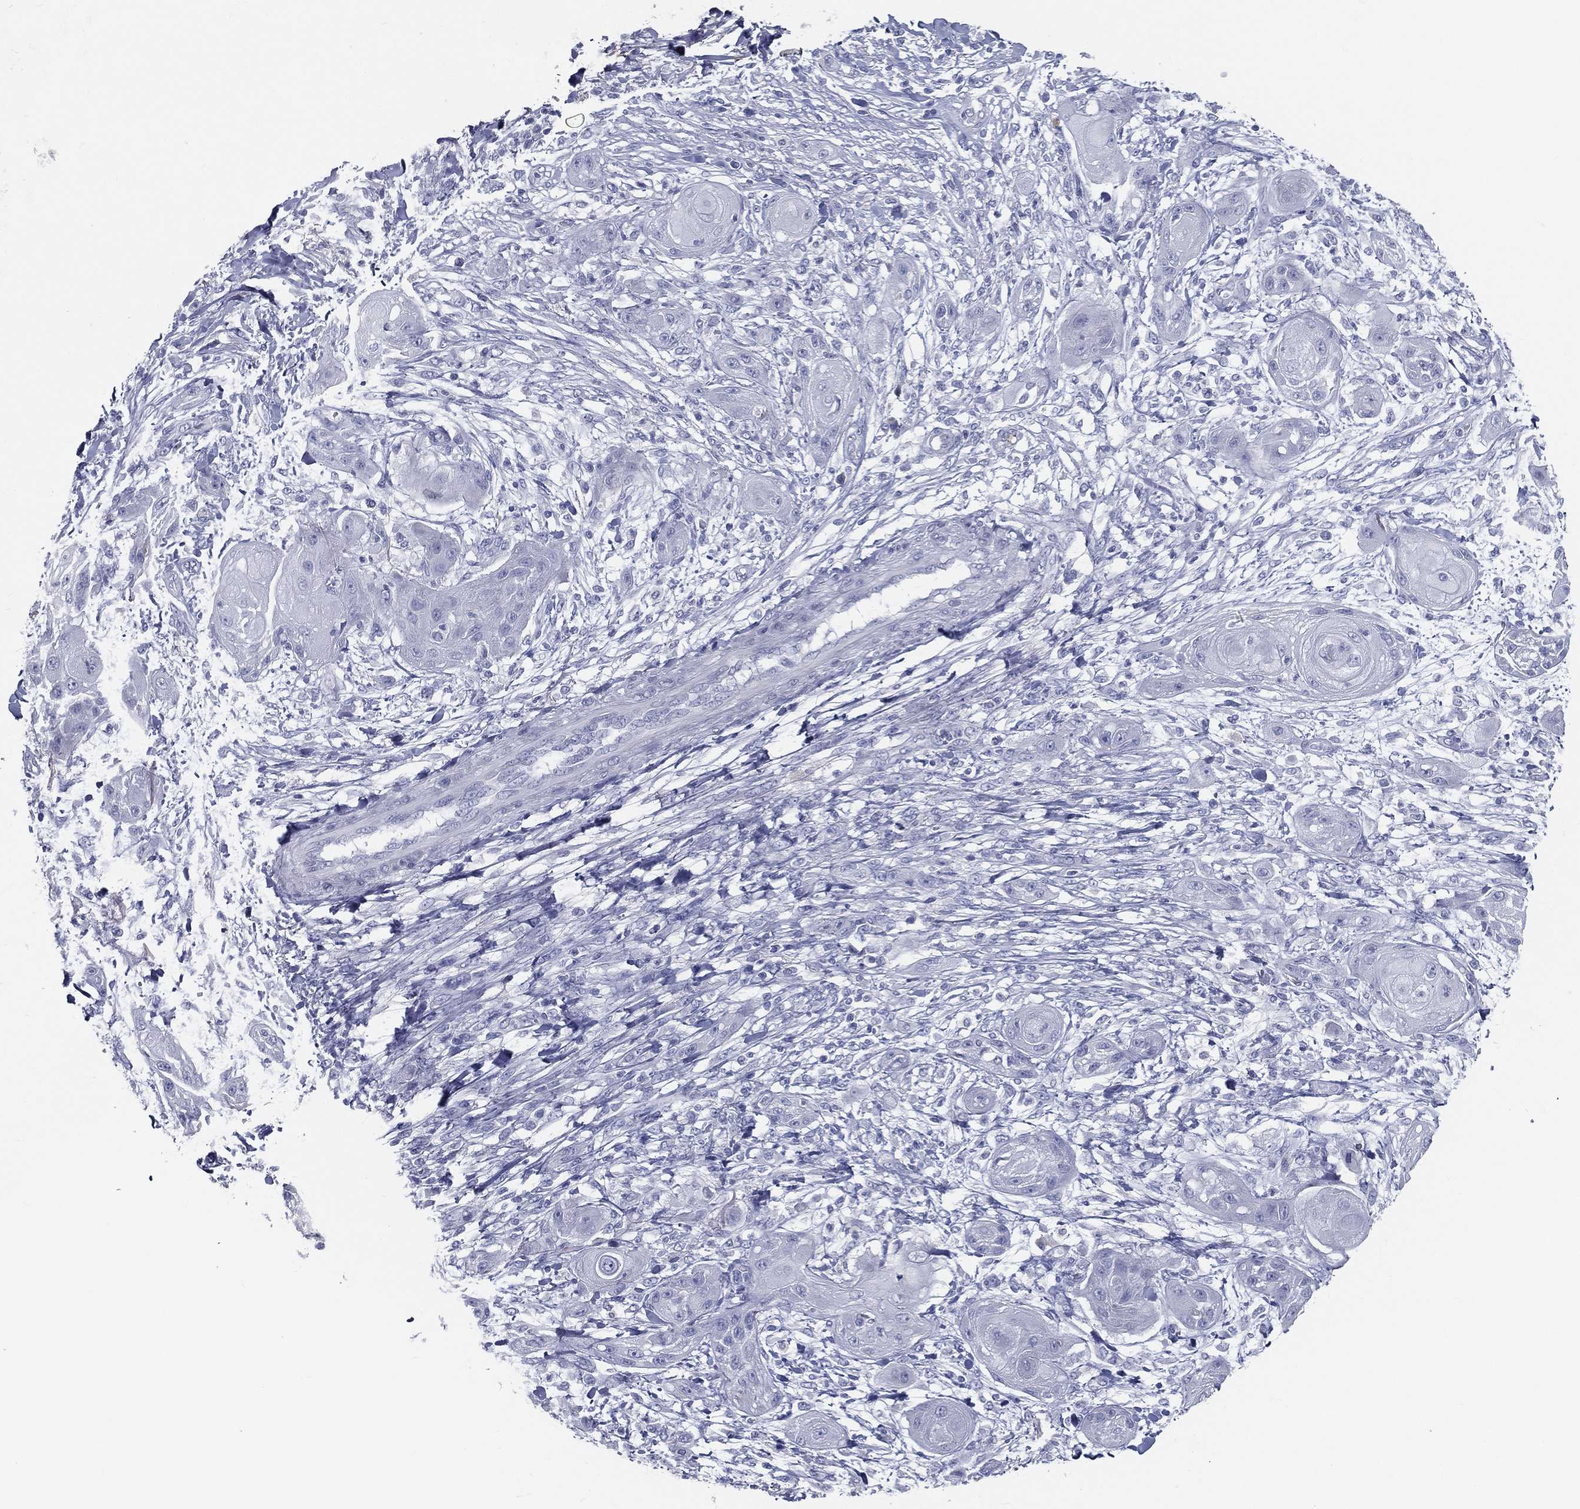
{"staining": {"intensity": "negative", "quantity": "none", "location": "none"}, "tissue": "skin cancer", "cell_type": "Tumor cells", "image_type": "cancer", "snomed": [{"axis": "morphology", "description": "Squamous cell carcinoma, NOS"}, {"axis": "topography", "description": "Skin"}], "caption": "This is an immunohistochemistry micrograph of skin cancer. There is no staining in tumor cells.", "gene": "STS", "patient": {"sex": "male", "age": 62}}